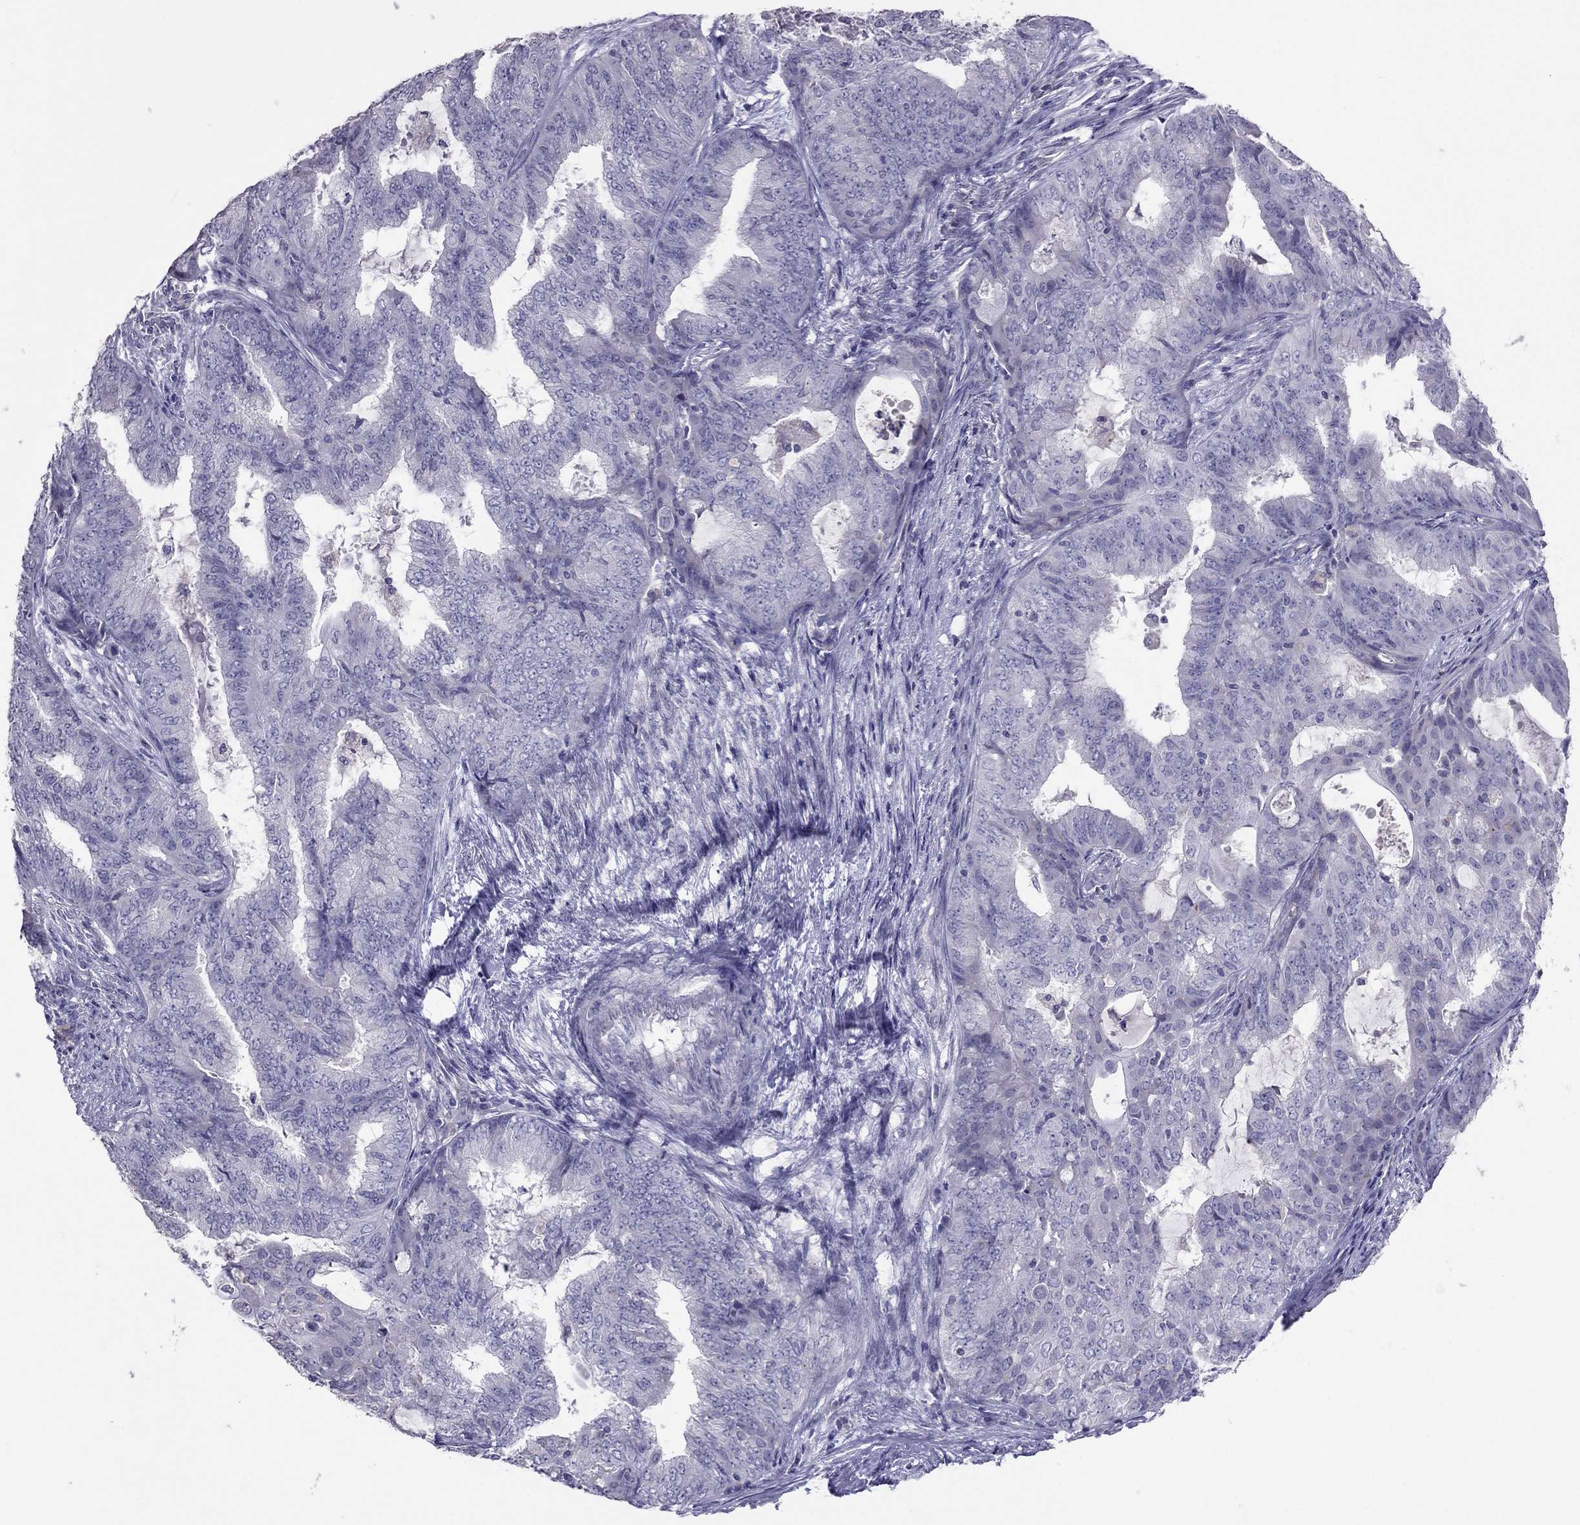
{"staining": {"intensity": "negative", "quantity": "none", "location": "none"}, "tissue": "endometrial cancer", "cell_type": "Tumor cells", "image_type": "cancer", "snomed": [{"axis": "morphology", "description": "Adenocarcinoma, NOS"}, {"axis": "topography", "description": "Endometrium"}], "caption": "An image of human endometrial cancer is negative for staining in tumor cells.", "gene": "RGS8", "patient": {"sex": "female", "age": 62}}